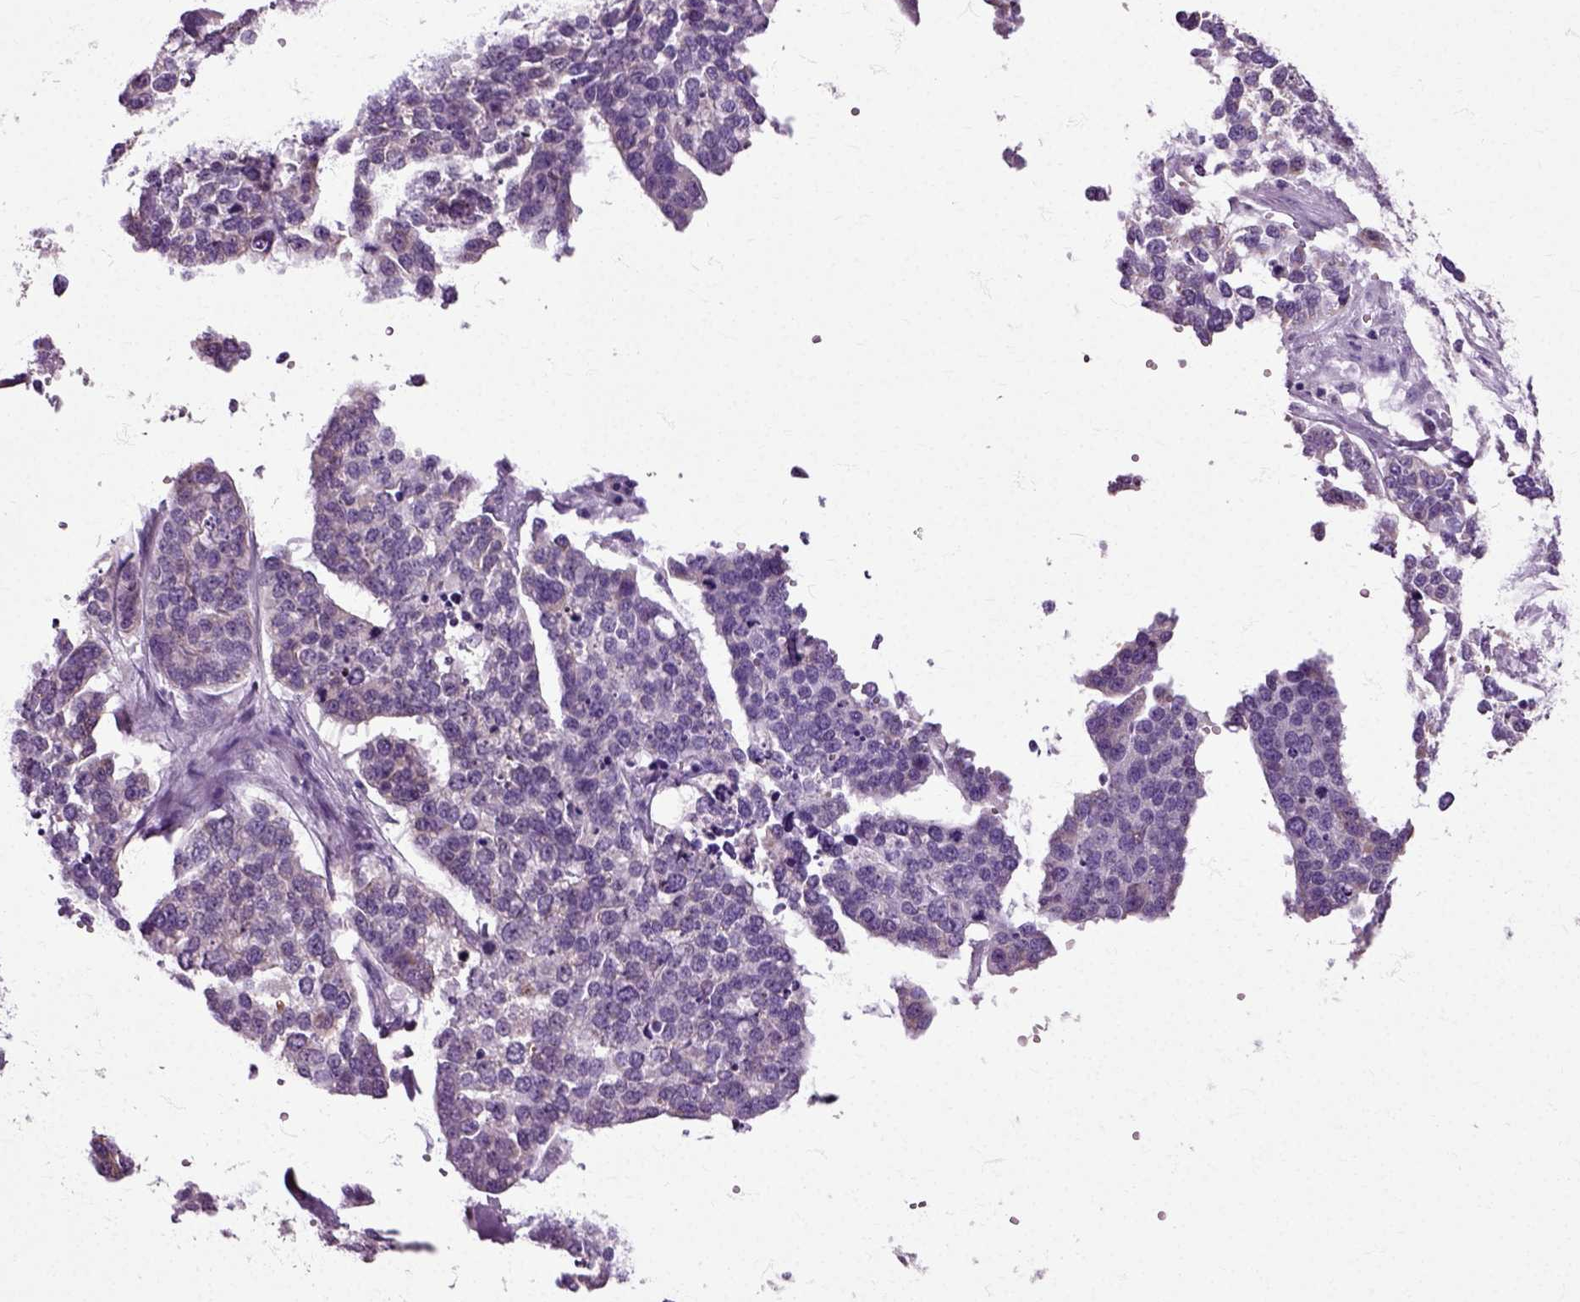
{"staining": {"intensity": "negative", "quantity": "none", "location": "none"}, "tissue": "ovarian cancer", "cell_type": "Tumor cells", "image_type": "cancer", "snomed": [{"axis": "morphology", "description": "Carcinoma, endometroid"}, {"axis": "topography", "description": "Ovary"}], "caption": "High power microscopy photomicrograph of an immunohistochemistry (IHC) micrograph of ovarian cancer, revealing no significant expression in tumor cells.", "gene": "HSPA2", "patient": {"sex": "female", "age": 65}}